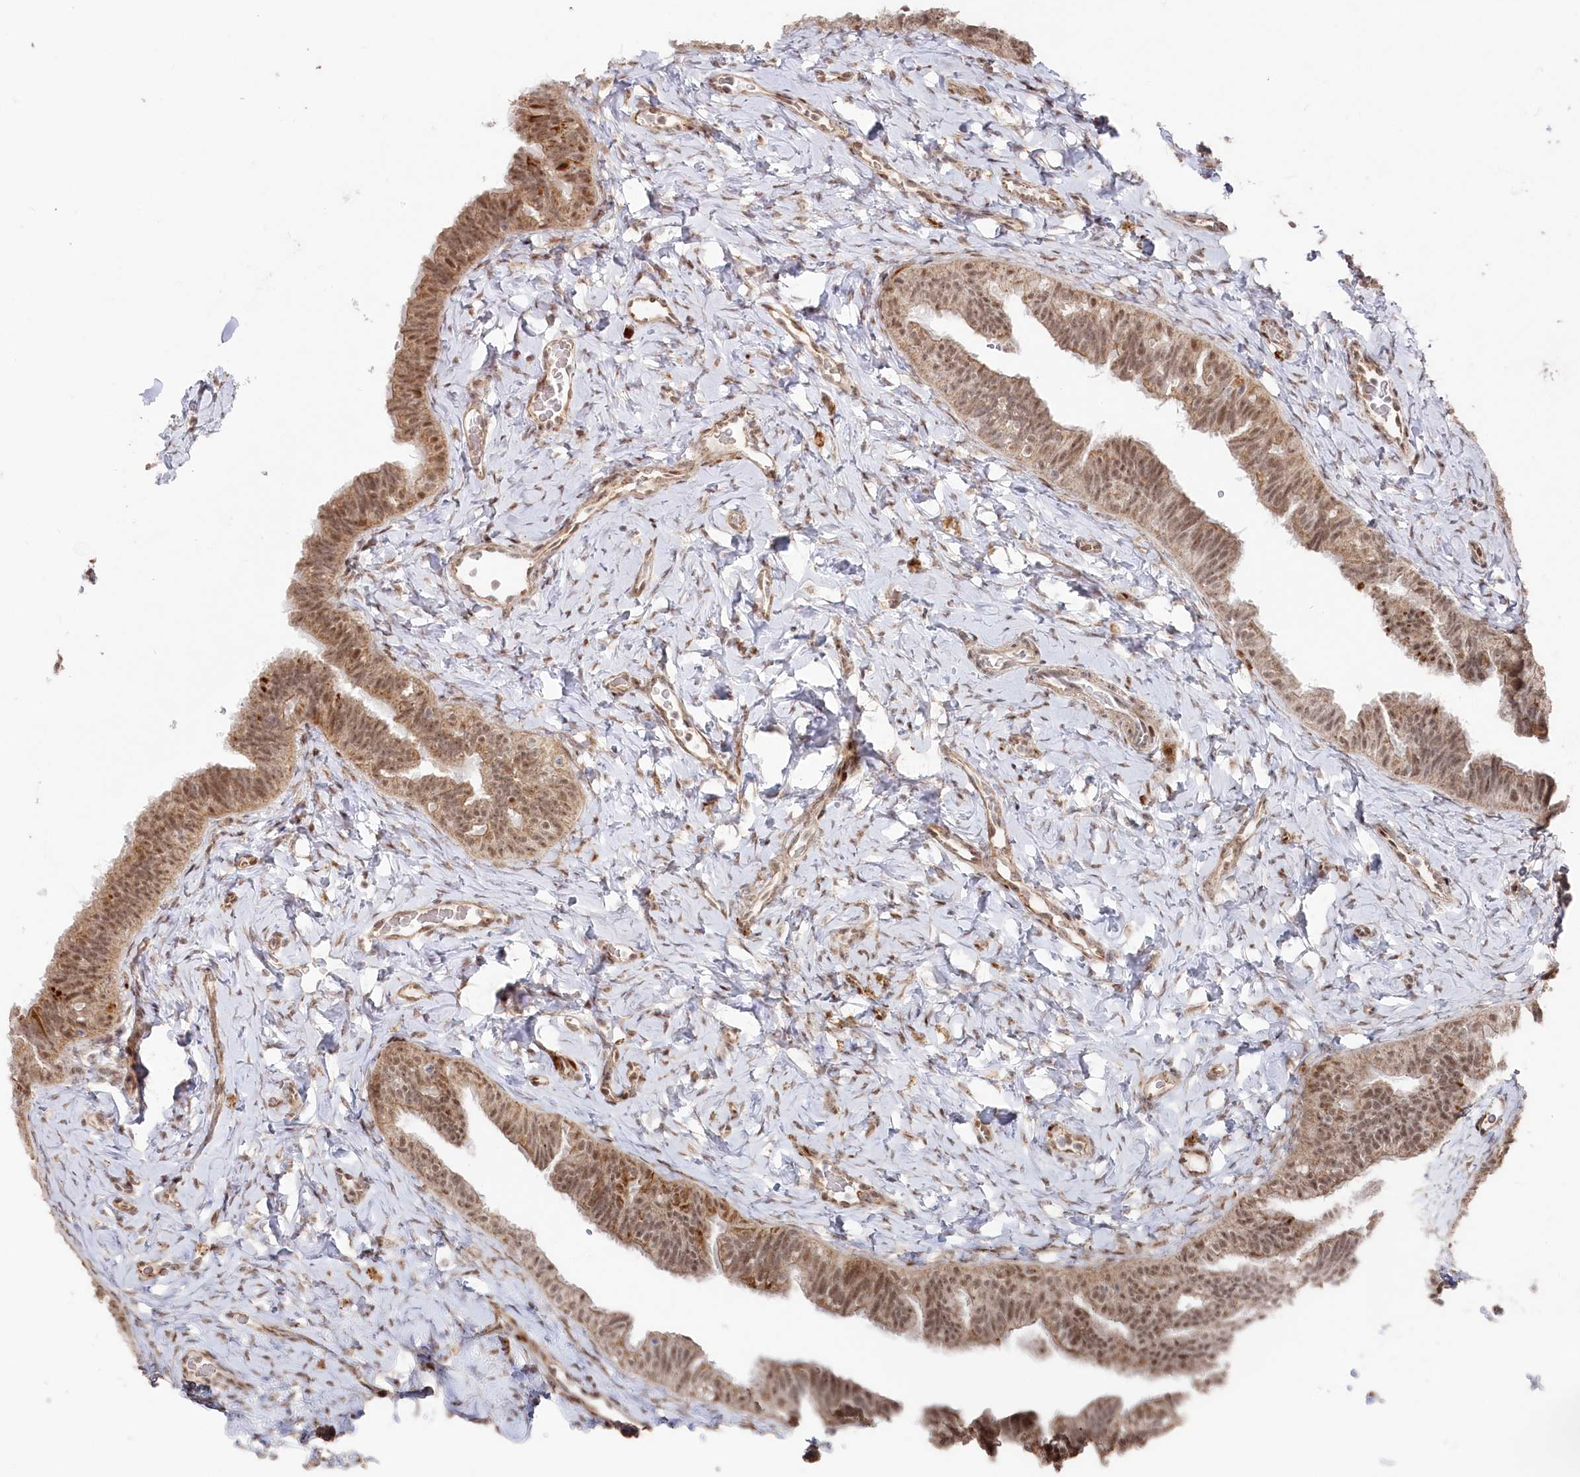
{"staining": {"intensity": "moderate", "quantity": ">75%", "location": "cytoplasmic/membranous,nuclear"}, "tissue": "fallopian tube", "cell_type": "Glandular cells", "image_type": "normal", "snomed": [{"axis": "morphology", "description": "Normal tissue, NOS"}, {"axis": "topography", "description": "Fallopian tube"}], "caption": "Unremarkable fallopian tube was stained to show a protein in brown. There is medium levels of moderate cytoplasmic/membranous,nuclear positivity in approximately >75% of glandular cells. Nuclei are stained in blue.", "gene": "POLR3A", "patient": {"sex": "female", "age": 39}}